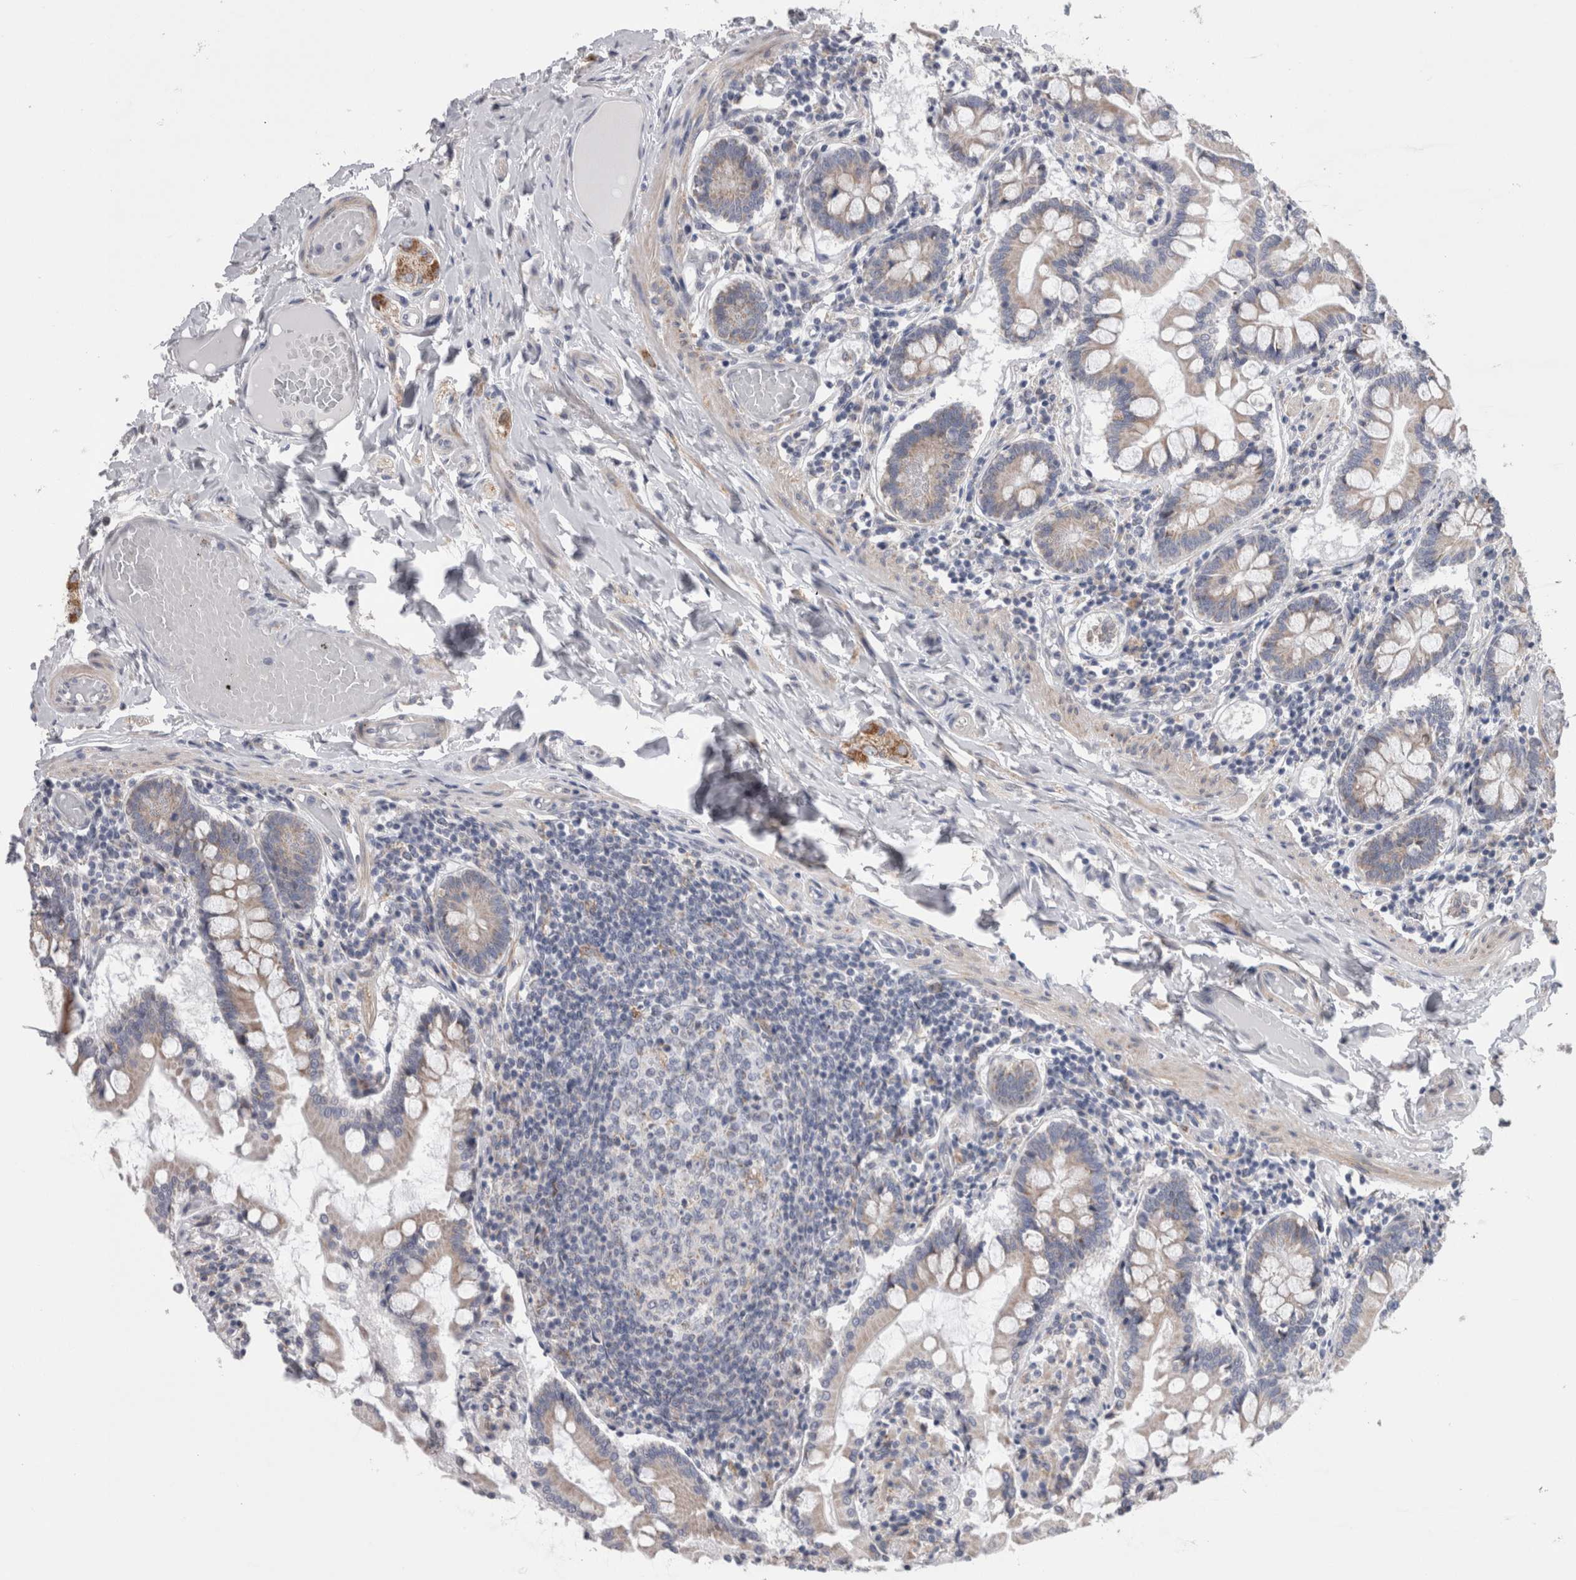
{"staining": {"intensity": "weak", "quantity": "<25%", "location": "cytoplasmic/membranous"}, "tissue": "small intestine", "cell_type": "Glandular cells", "image_type": "normal", "snomed": [{"axis": "morphology", "description": "Normal tissue, NOS"}, {"axis": "topography", "description": "Small intestine"}], "caption": "This is an IHC micrograph of unremarkable small intestine. There is no staining in glandular cells.", "gene": "GDAP1", "patient": {"sex": "male", "age": 41}}